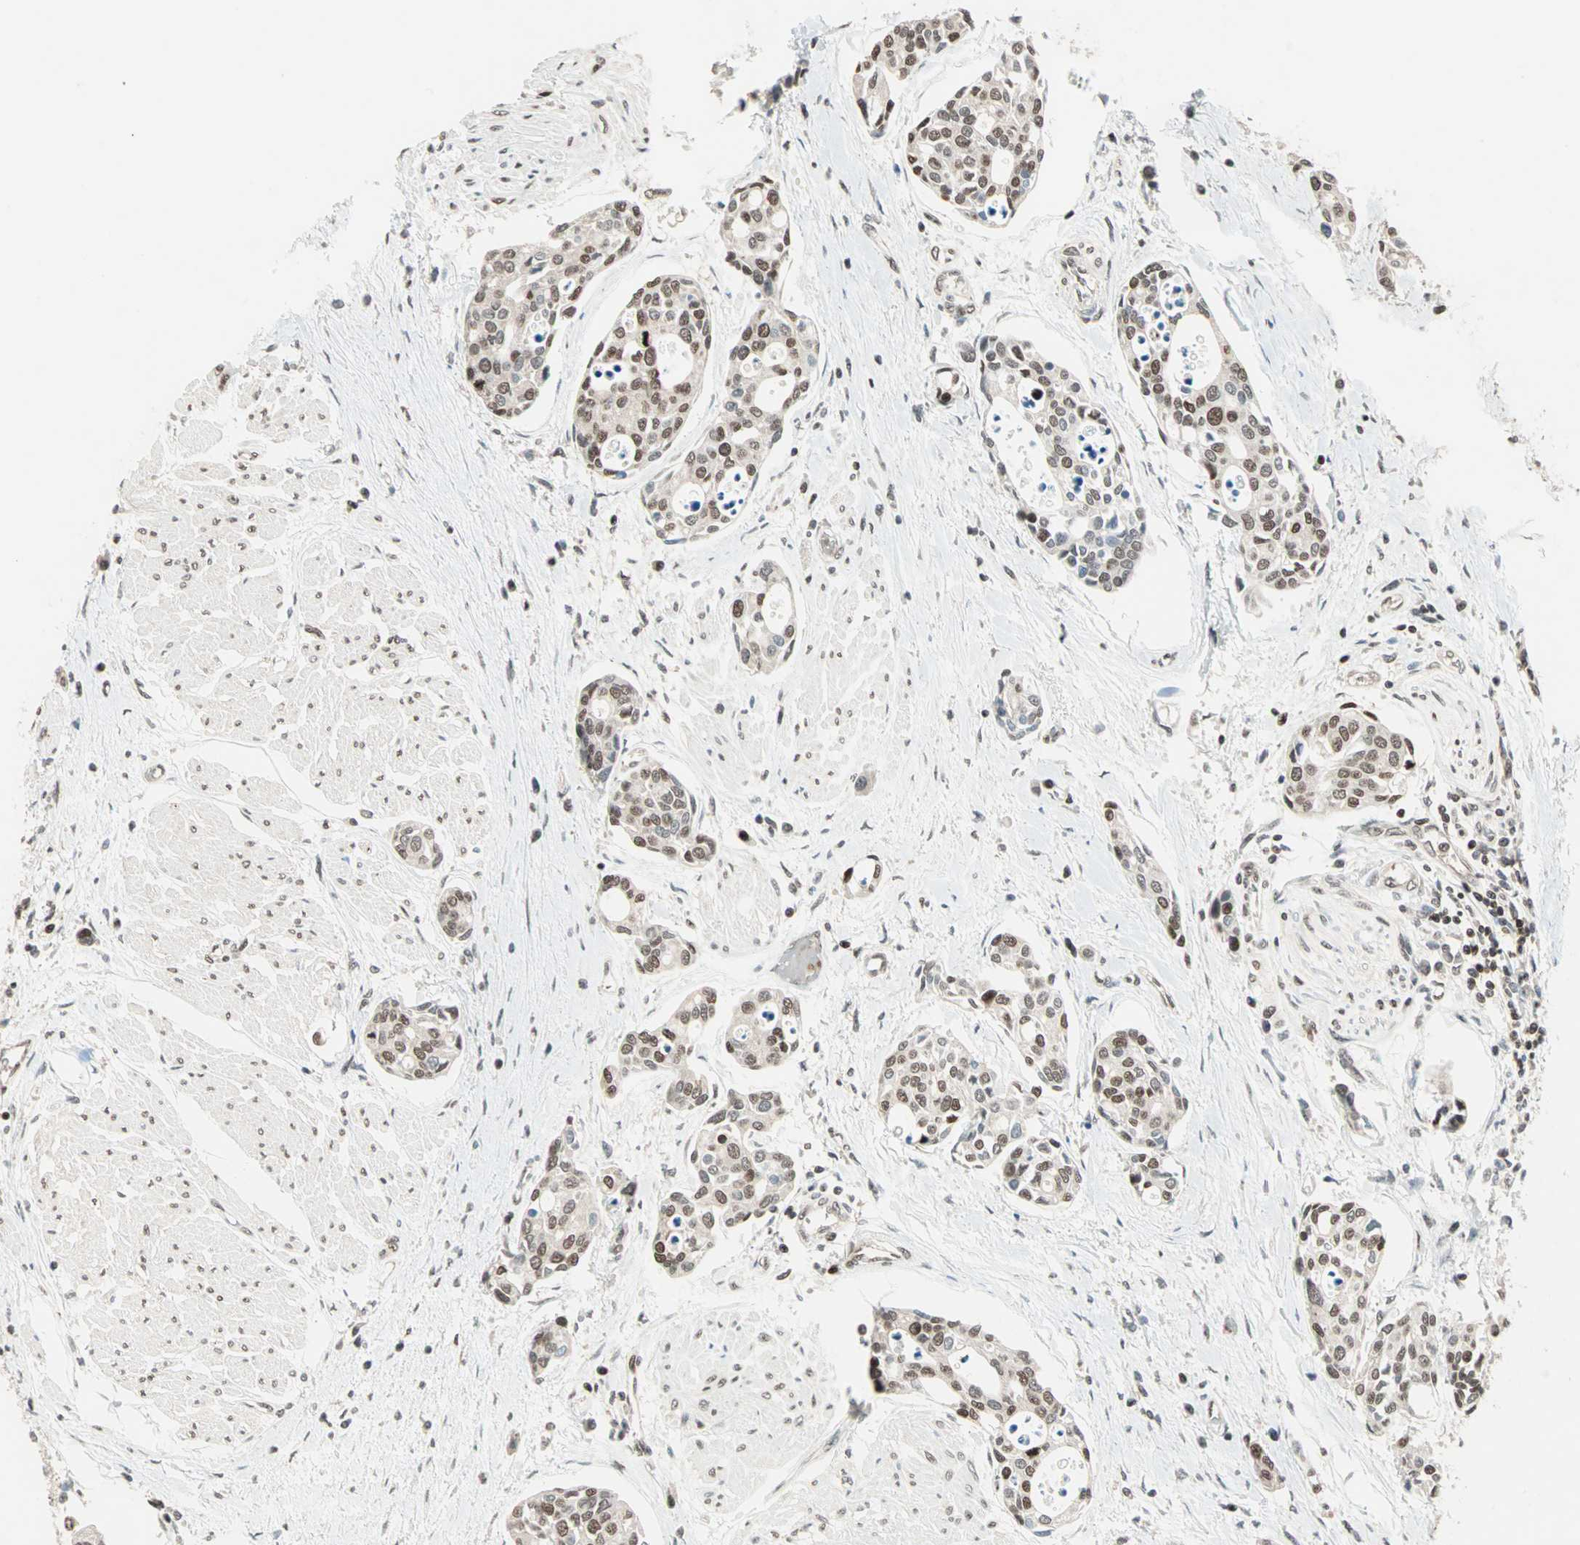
{"staining": {"intensity": "moderate", "quantity": ">75%", "location": "nuclear"}, "tissue": "urothelial cancer", "cell_type": "Tumor cells", "image_type": "cancer", "snomed": [{"axis": "morphology", "description": "Urothelial carcinoma, High grade"}, {"axis": "topography", "description": "Urinary bladder"}], "caption": "About >75% of tumor cells in urothelial carcinoma (high-grade) reveal moderate nuclear protein positivity as visualized by brown immunohistochemical staining.", "gene": "MDC1", "patient": {"sex": "male", "age": 78}}